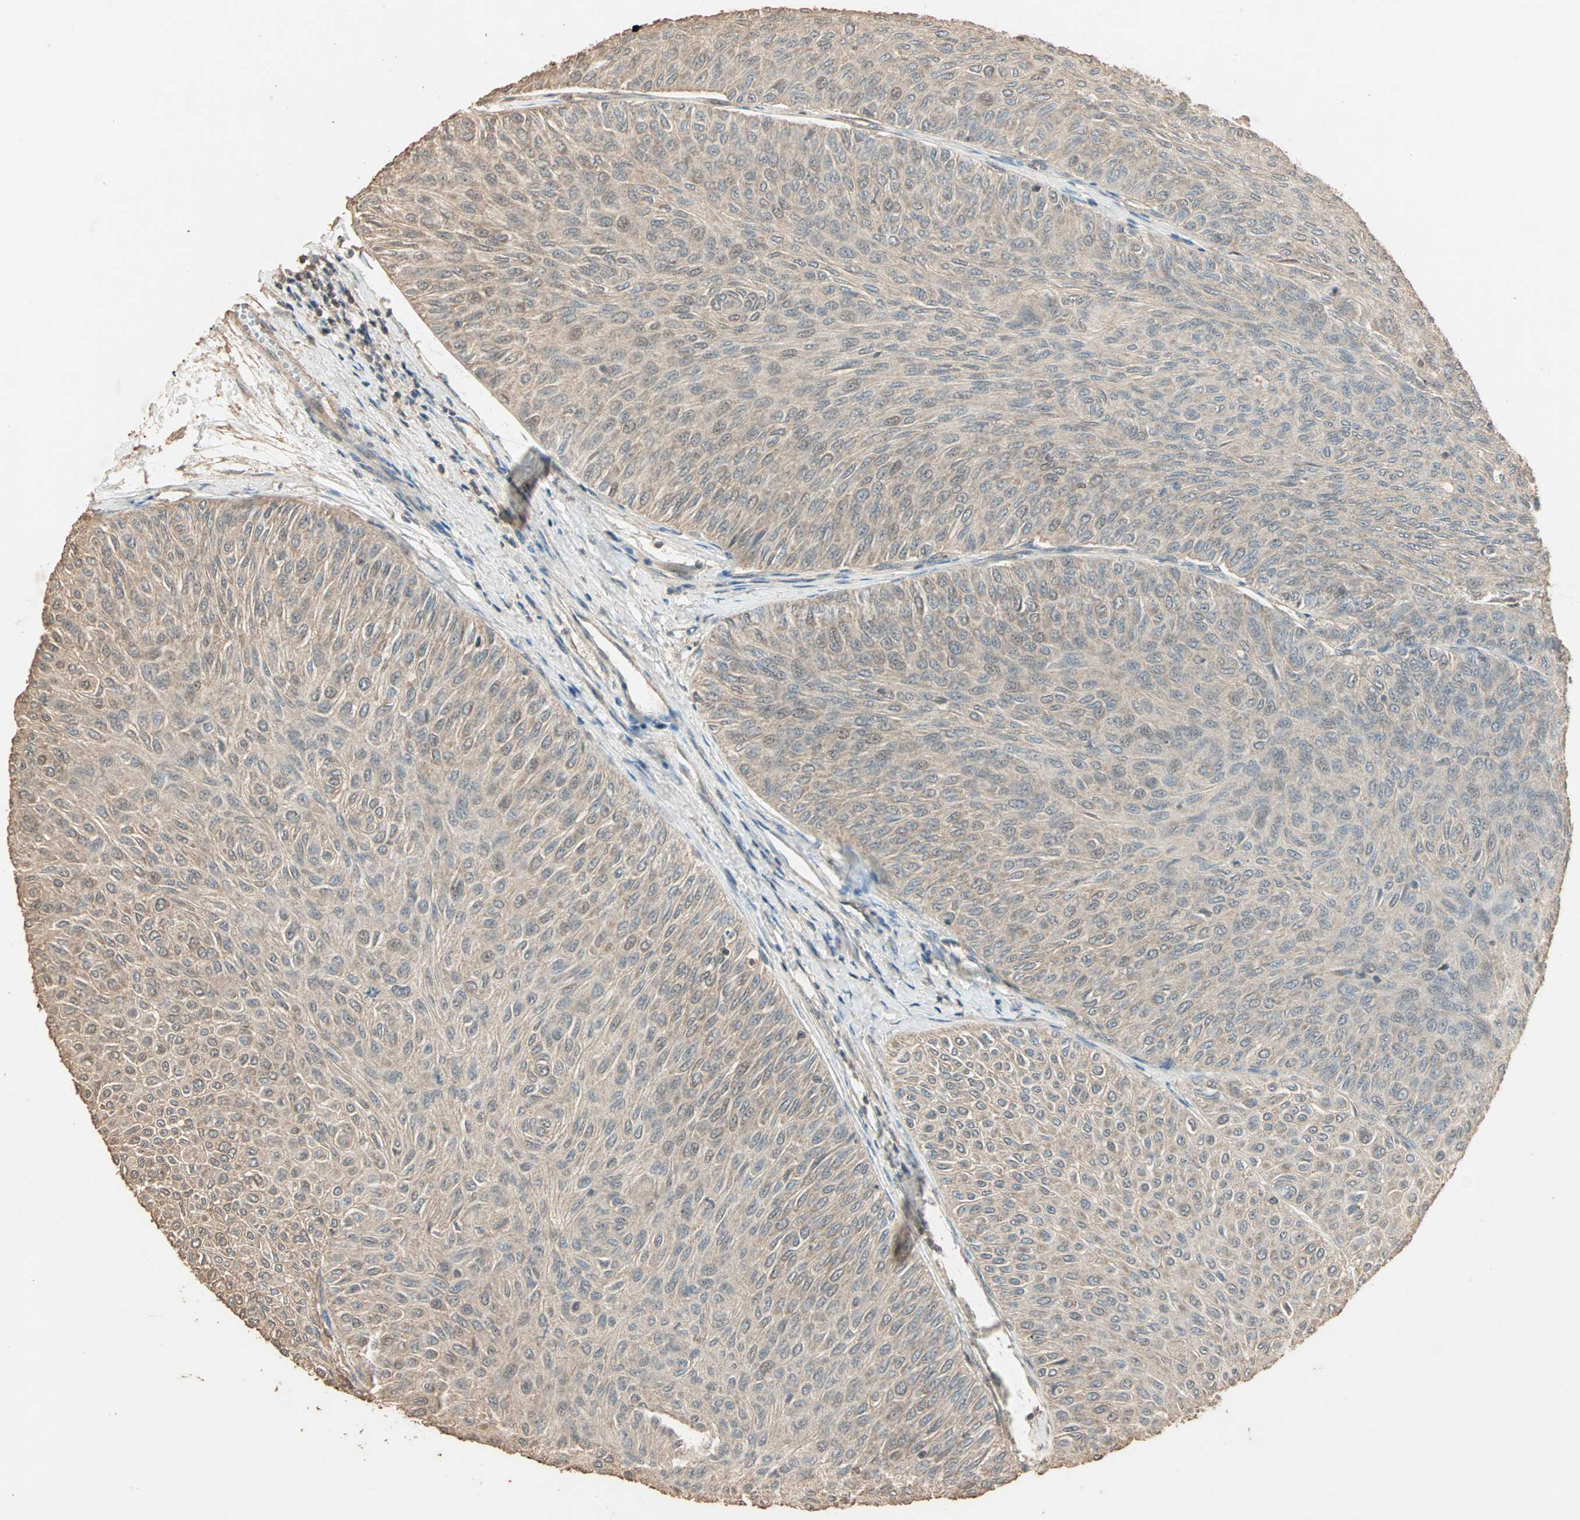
{"staining": {"intensity": "weak", "quantity": ">75%", "location": "cytoplasmic/membranous,nuclear"}, "tissue": "urothelial cancer", "cell_type": "Tumor cells", "image_type": "cancer", "snomed": [{"axis": "morphology", "description": "Urothelial carcinoma, Low grade"}, {"axis": "topography", "description": "Urinary bladder"}], "caption": "Immunohistochemistry (IHC) image of neoplastic tissue: human low-grade urothelial carcinoma stained using IHC displays low levels of weak protein expression localized specifically in the cytoplasmic/membranous and nuclear of tumor cells, appearing as a cytoplasmic/membranous and nuclear brown color.", "gene": "ZBTB33", "patient": {"sex": "male", "age": 78}}